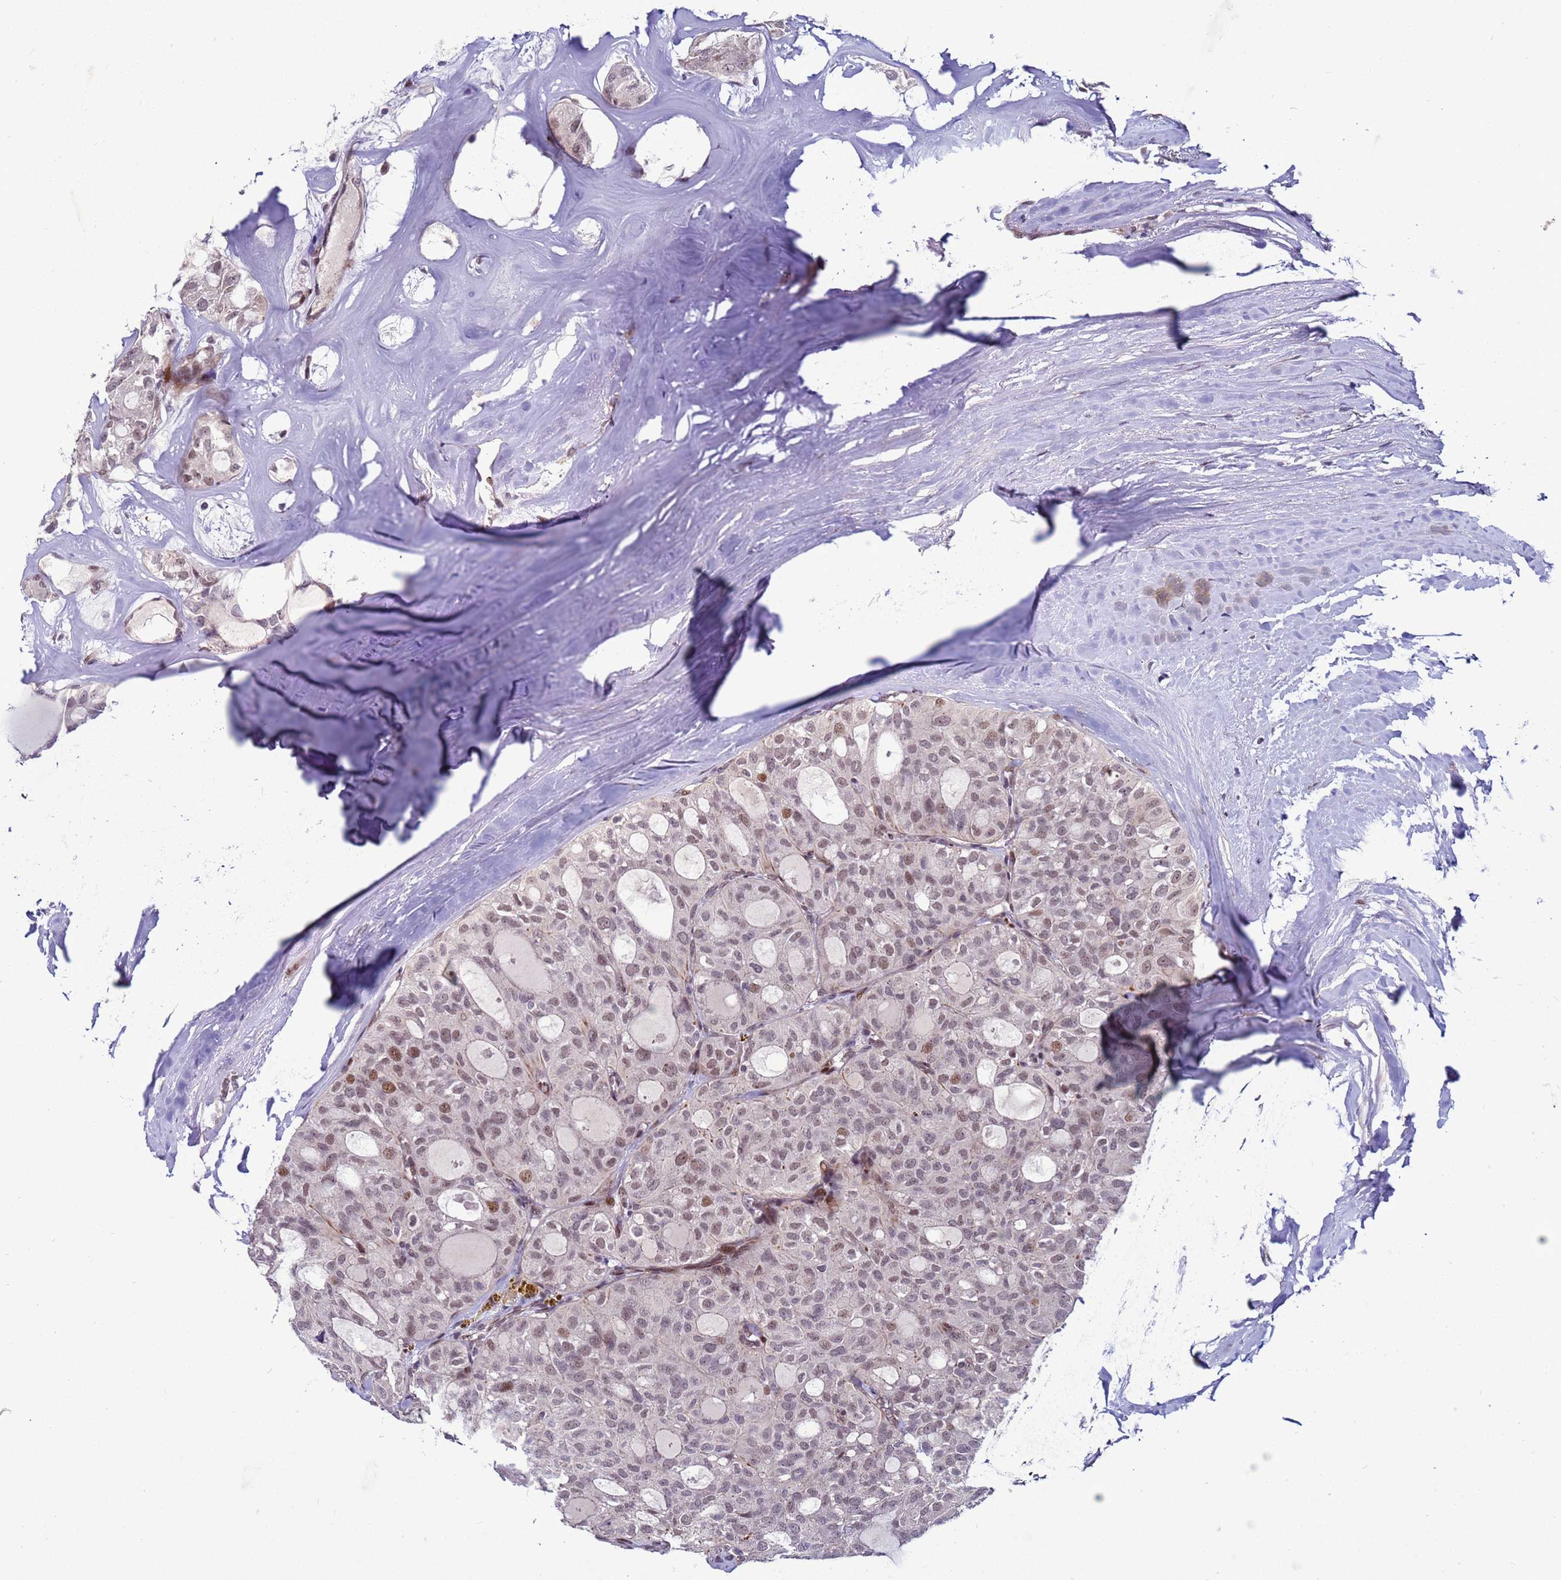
{"staining": {"intensity": "moderate", "quantity": "<25%", "location": "nuclear"}, "tissue": "thyroid cancer", "cell_type": "Tumor cells", "image_type": "cancer", "snomed": [{"axis": "morphology", "description": "Follicular adenoma carcinoma, NOS"}, {"axis": "topography", "description": "Thyroid gland"}], "caption": "Thyroid follicular adenoma carcinoma was stained to show a protein in brown. There is low levels of moderate nuclear positivity in about <25% of tumor cells.", "gene": "SHC3", "patient": {"sex": "male", "age": 75}}